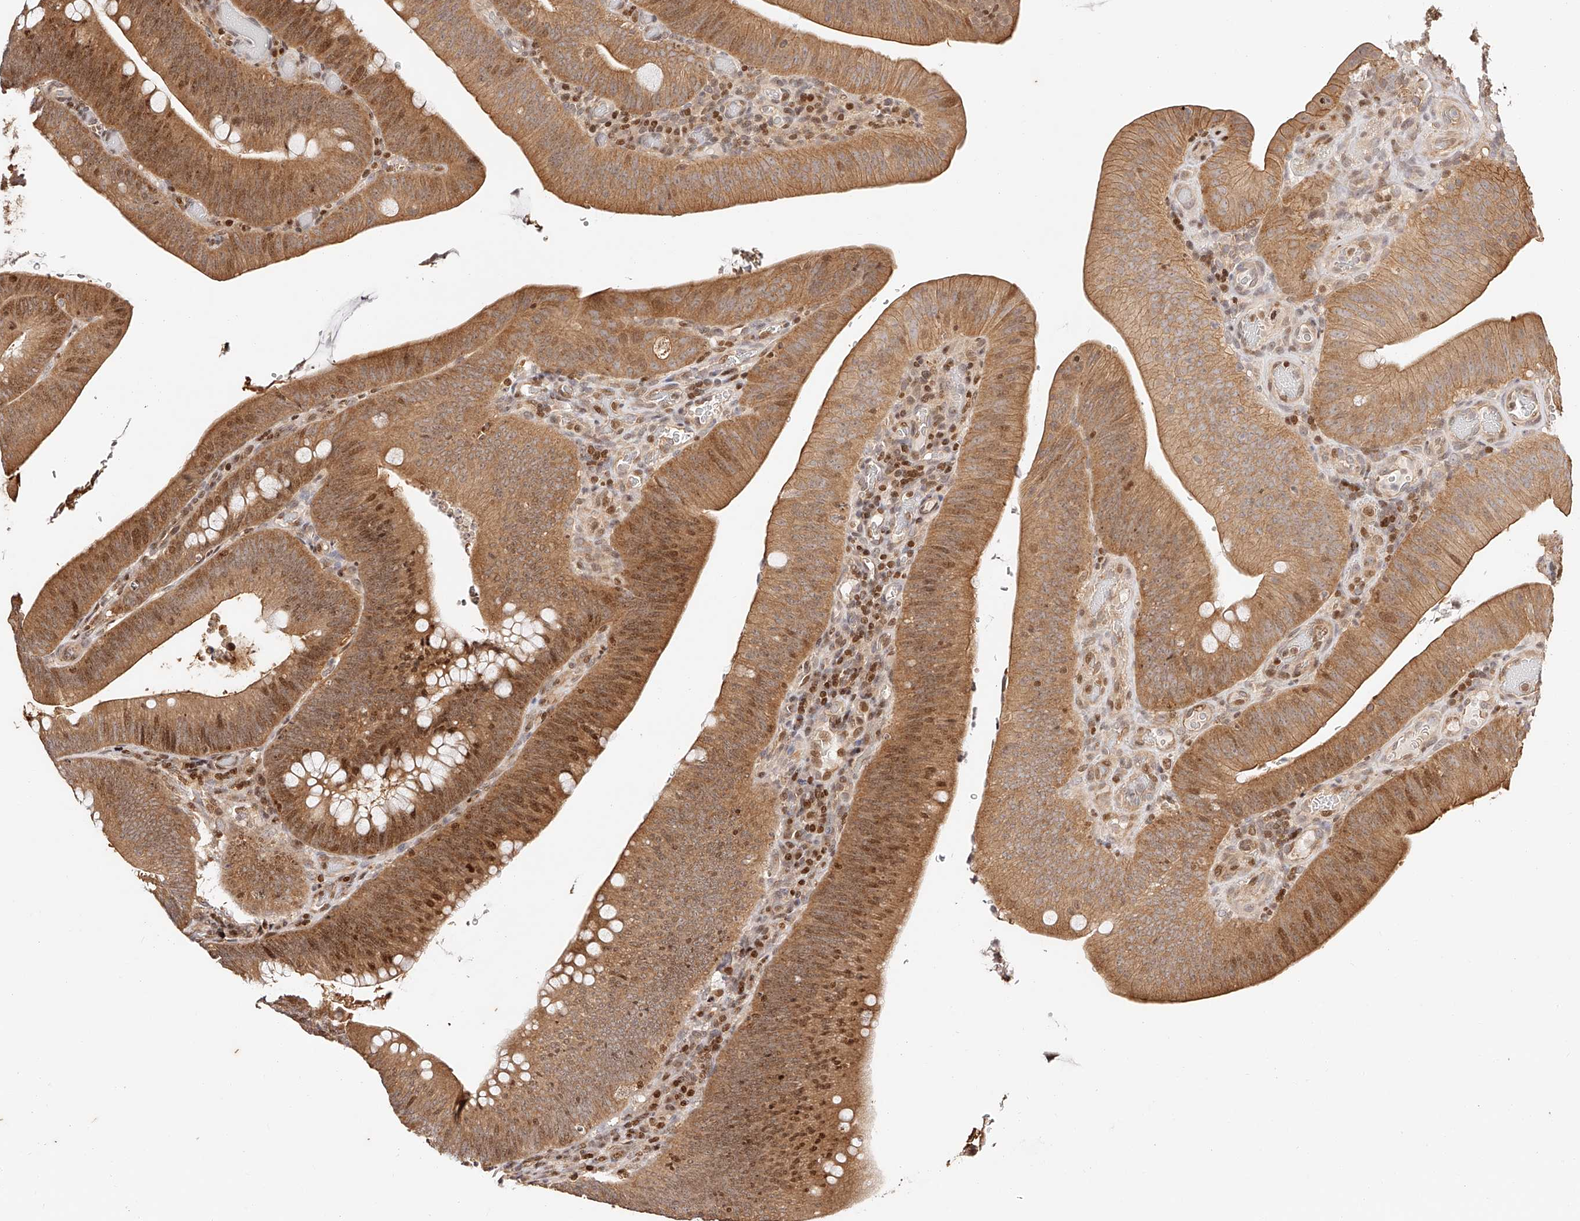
{"staining": {"intensity": "moderate", "quantity": ">75%", "location": "cytoplasmic/membranous,nuclear"}, "tissue": "colorectal cancer", "cell_type": "Tumor cells", "image_type": "cancer", "snomed": [{"axis": "morphology", "description": "Normal tissue, NOS"}, {"axis": "topography", "description": "Colon"}], "caption": "Brown immunohistochemical staining in colorectal cancer displays moderate cytoplasmic/membranous and nuclear positivity in about >75% of tumor cells. The staining was performed using DAB (3,3'-diaminobenzidine), with brown indicating positive protein expression. Nuclei are stained blue with hematoxylin.", "gene": "PFDN2", "patient": {"sex": "female", "age": 82}}